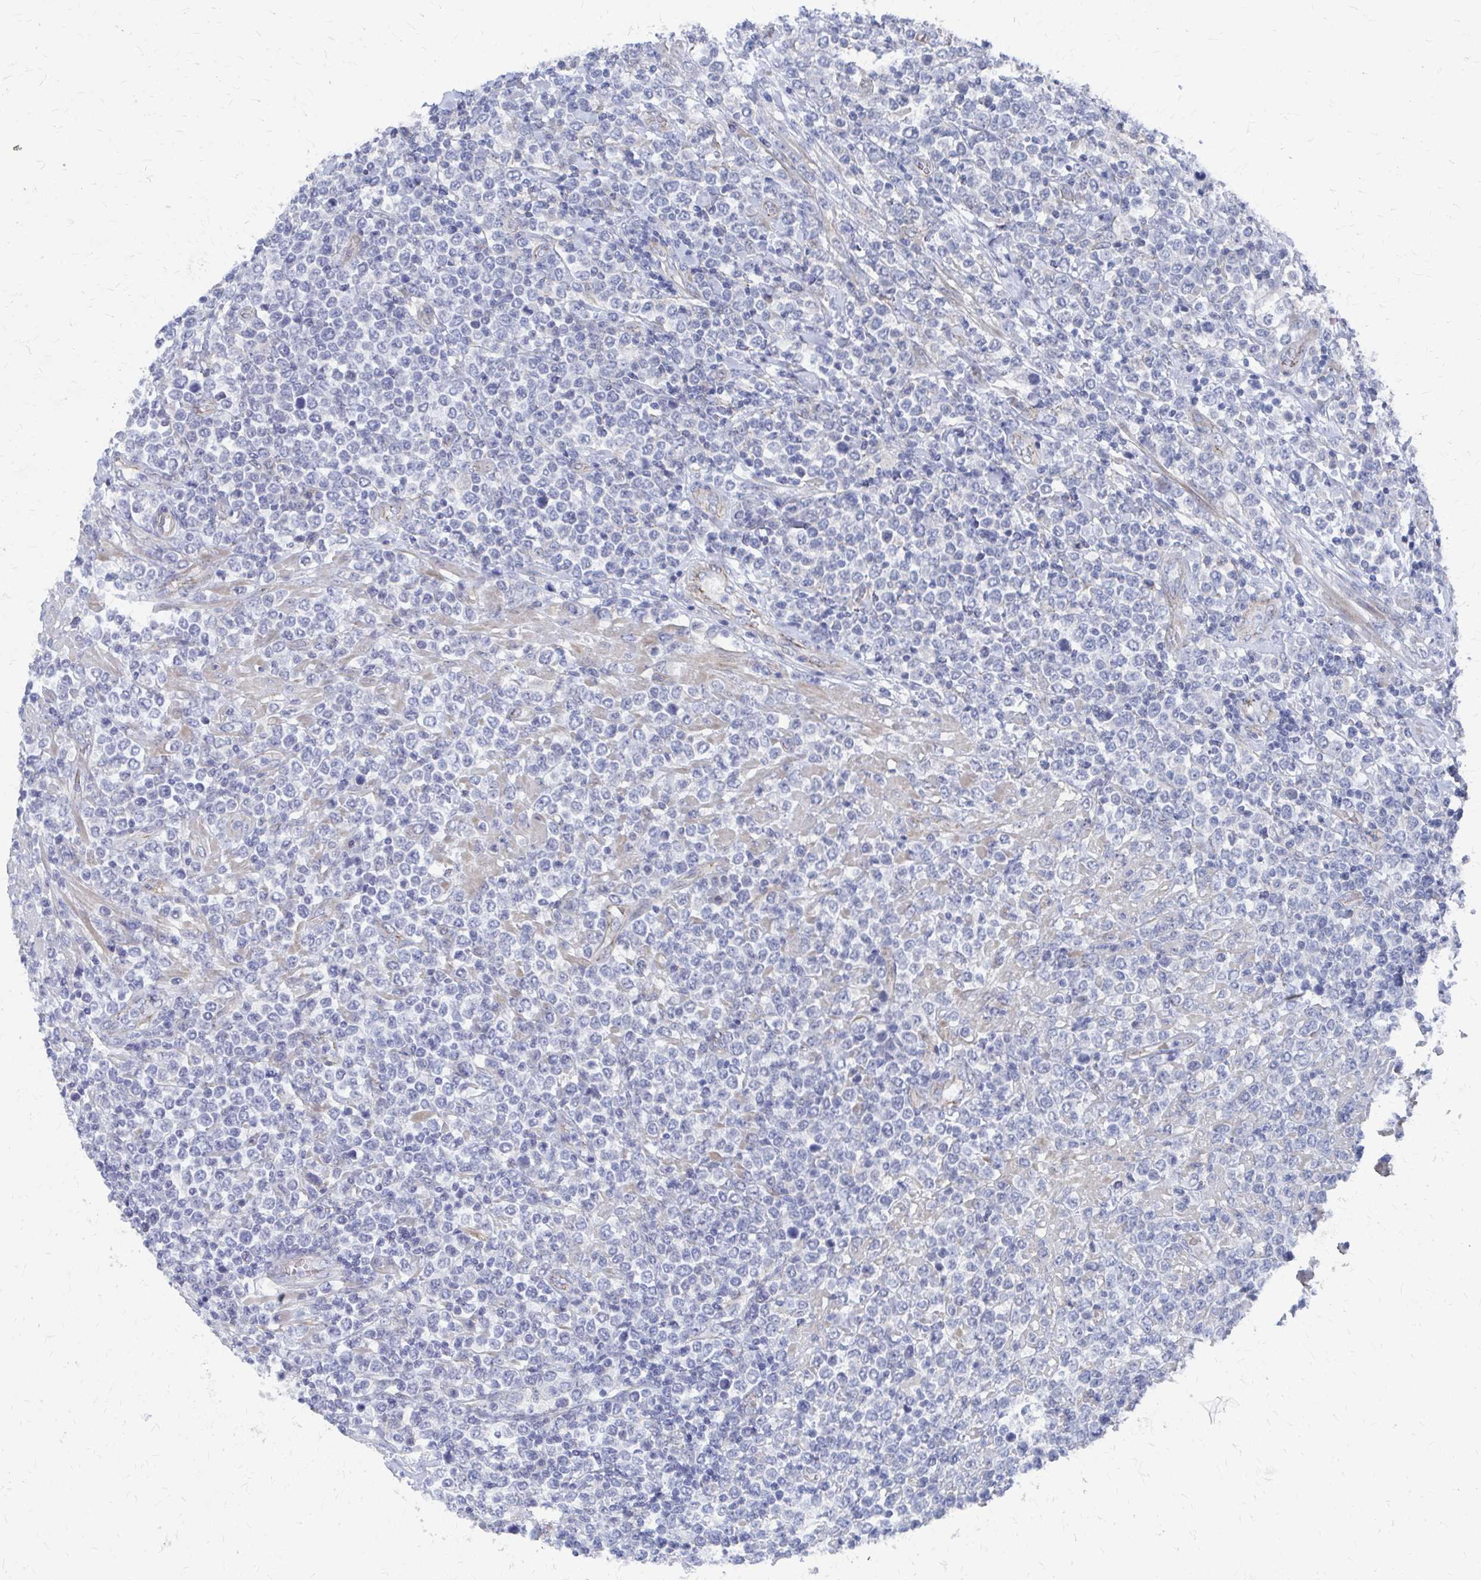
{"staining": {"intensity": "negative", "quantity": "none", "location": "none"}, "tissue": "lymphoma", "cell_type": "Tumor cells", "image_type": "cancer", "snomed": [{"axis": "morphology", "description": "Malignant lymphoma, non-Hodgkin's type, High grade"}, {"axis": "topography", "description": "Soft tissue"}], "caption": "High magnification brightfield microscopy of high-grade malignant lymphoma, non-Hodgkin's type stained with DAB (3,3'-diaminobenzidine) (brown) and counterstained with hematoxylin (blue): tumor cells show no significant expression.", "gene": "PLEKHG7", "patient": {"sex": "female", "age": 56}}